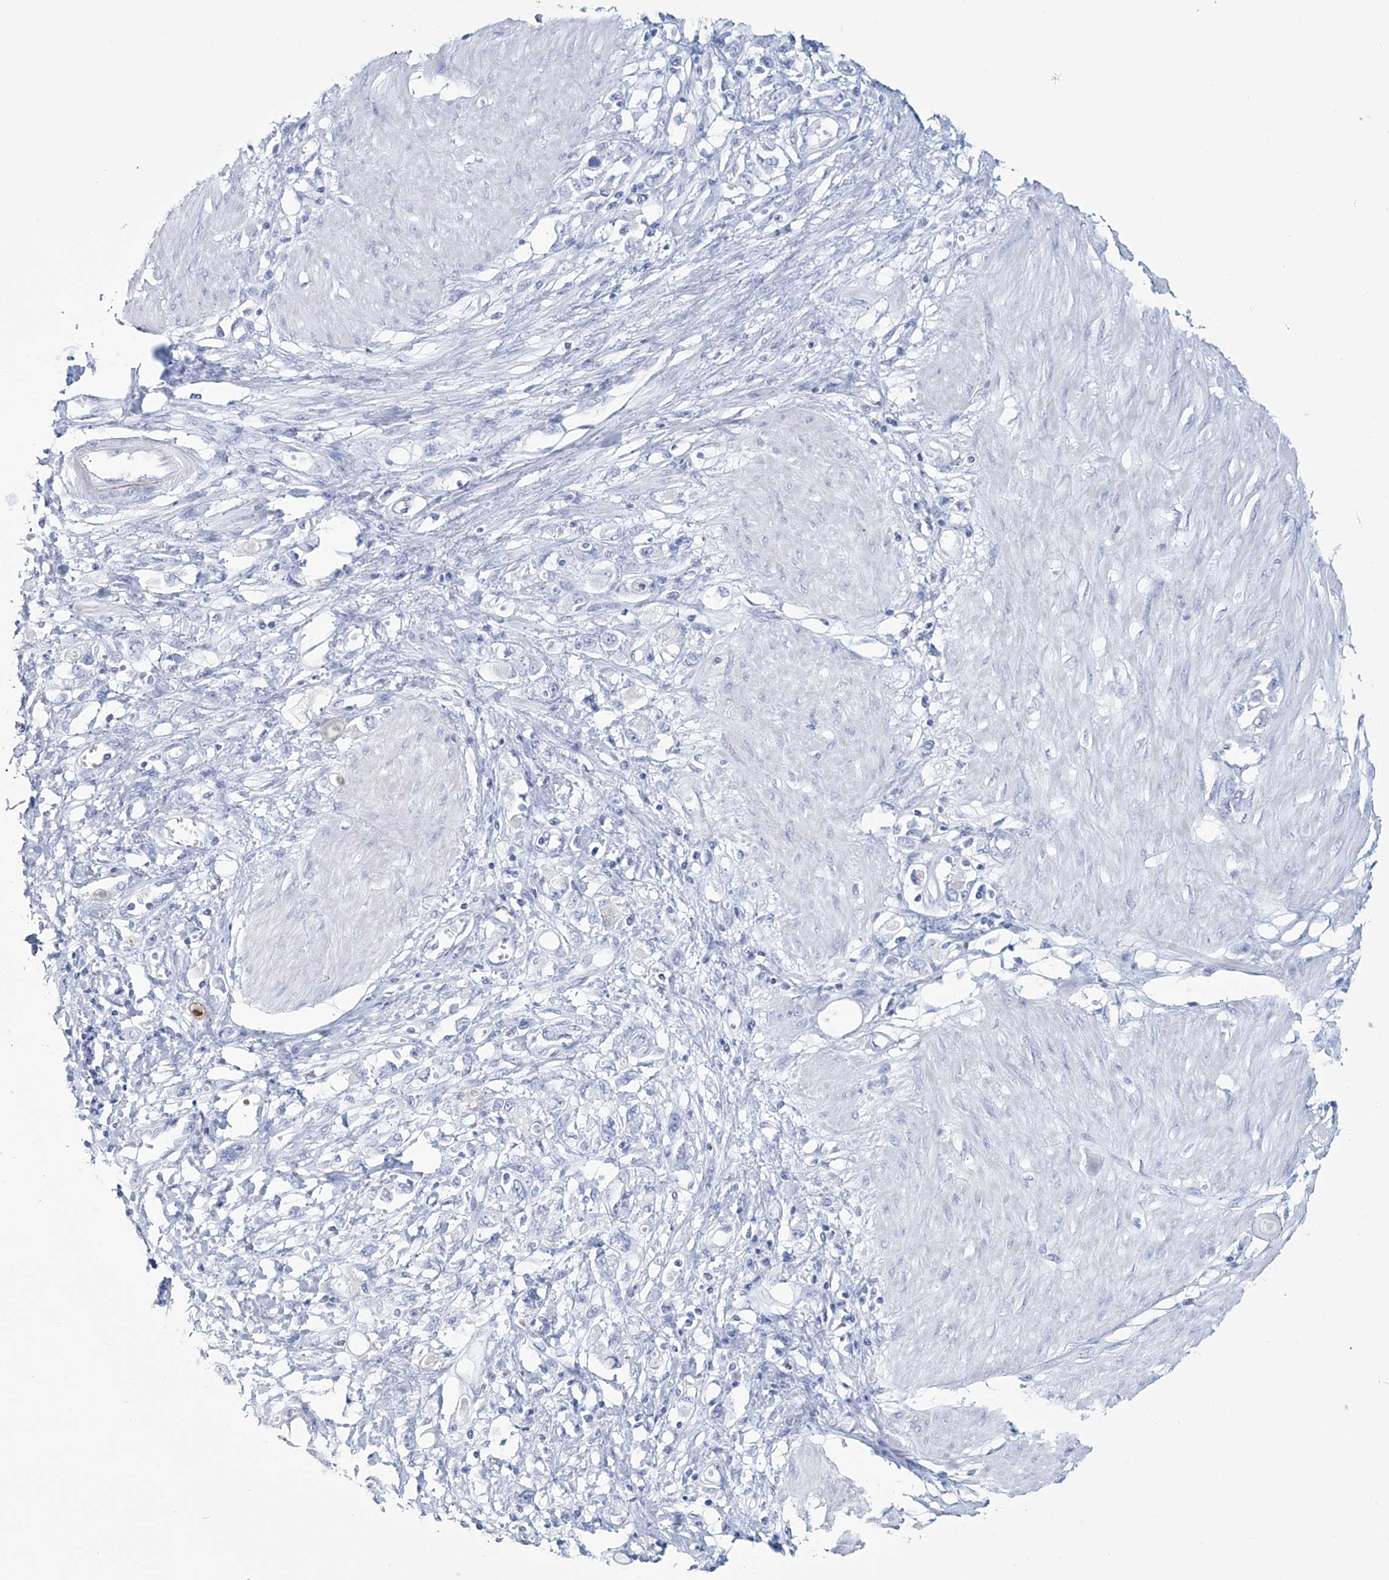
{"staining": {"intensity": "negative", "quantity": "none", "location": "none"}, "tissue": "stomach cancer", "cell_type": "Tumor cells", "image_type": "cancer", "snomed": [{"axis": "morphology", "description": "Adenocarcinoma, NOS"}, {"axis": "topography", "description": "Stomach"}], "caption": "There is no significant expression in tumor cells of adenocarcinoma (stomach).", "gene": "DPCD", "patient": {"sex": "female", "age": 76}}